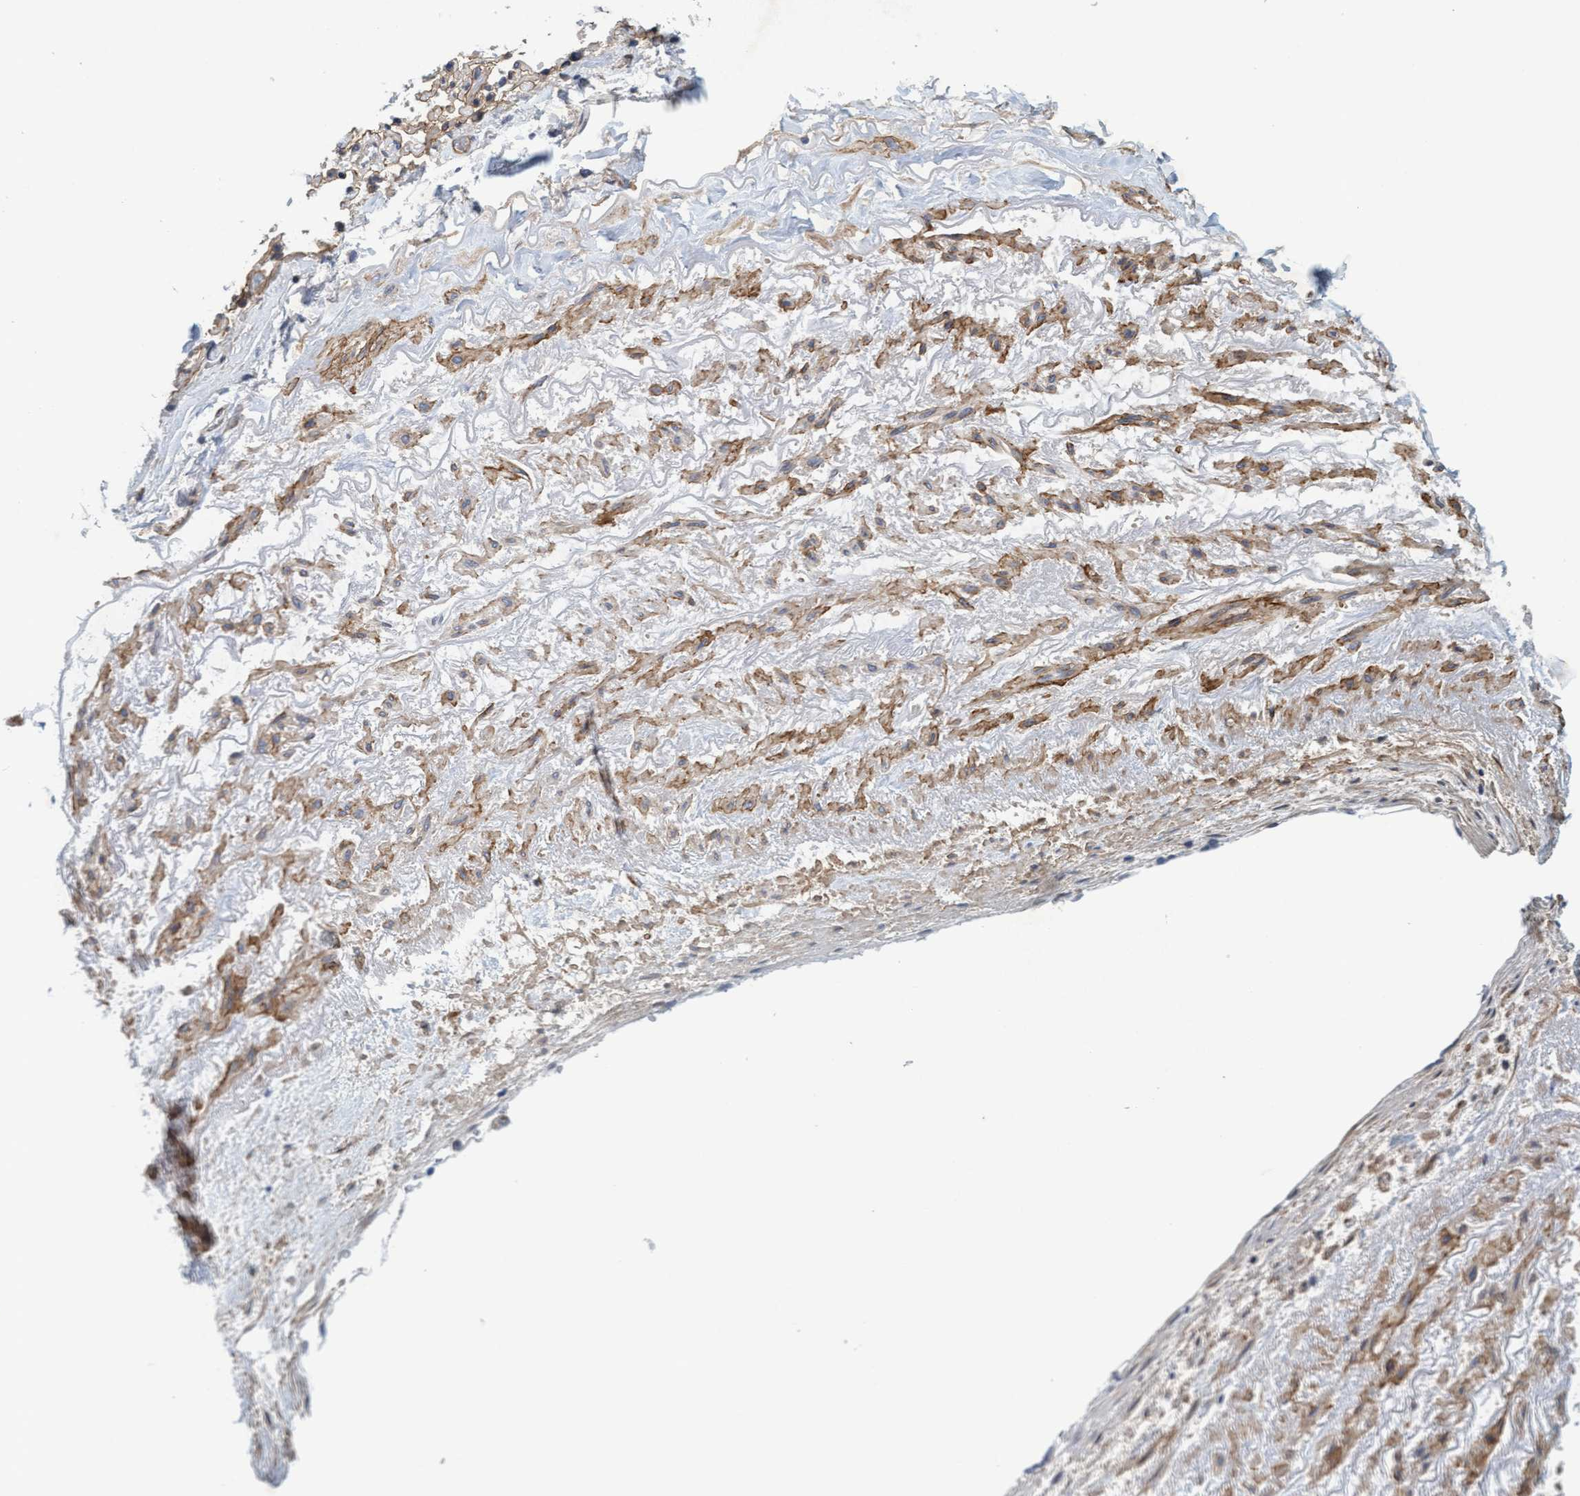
{"staining": {"intensity": "weak", "quantity": ">75%", "location": "cytoplasmic/membranous"}, "tissue": "adipose tissue", "cell_type": "Adipocytes", "image_type": "normal", "snomed": [{"axis": "morphology", "description": "Normal tissue, NOS"}, {"axis": "topography", "description": "Cartilage tissue"}, {"axis": "topography", "description": "Lung"}], "caption": "A low amount of weak cytoplasmic/membranous staining is present in approximately >75% of adipocytes in normal adipose tissue. (brown staining indicates protein expression, while blue staining denotes nuclei).", "gene": "TSTD2", "patient": {"sex": "female", "age": 77}}